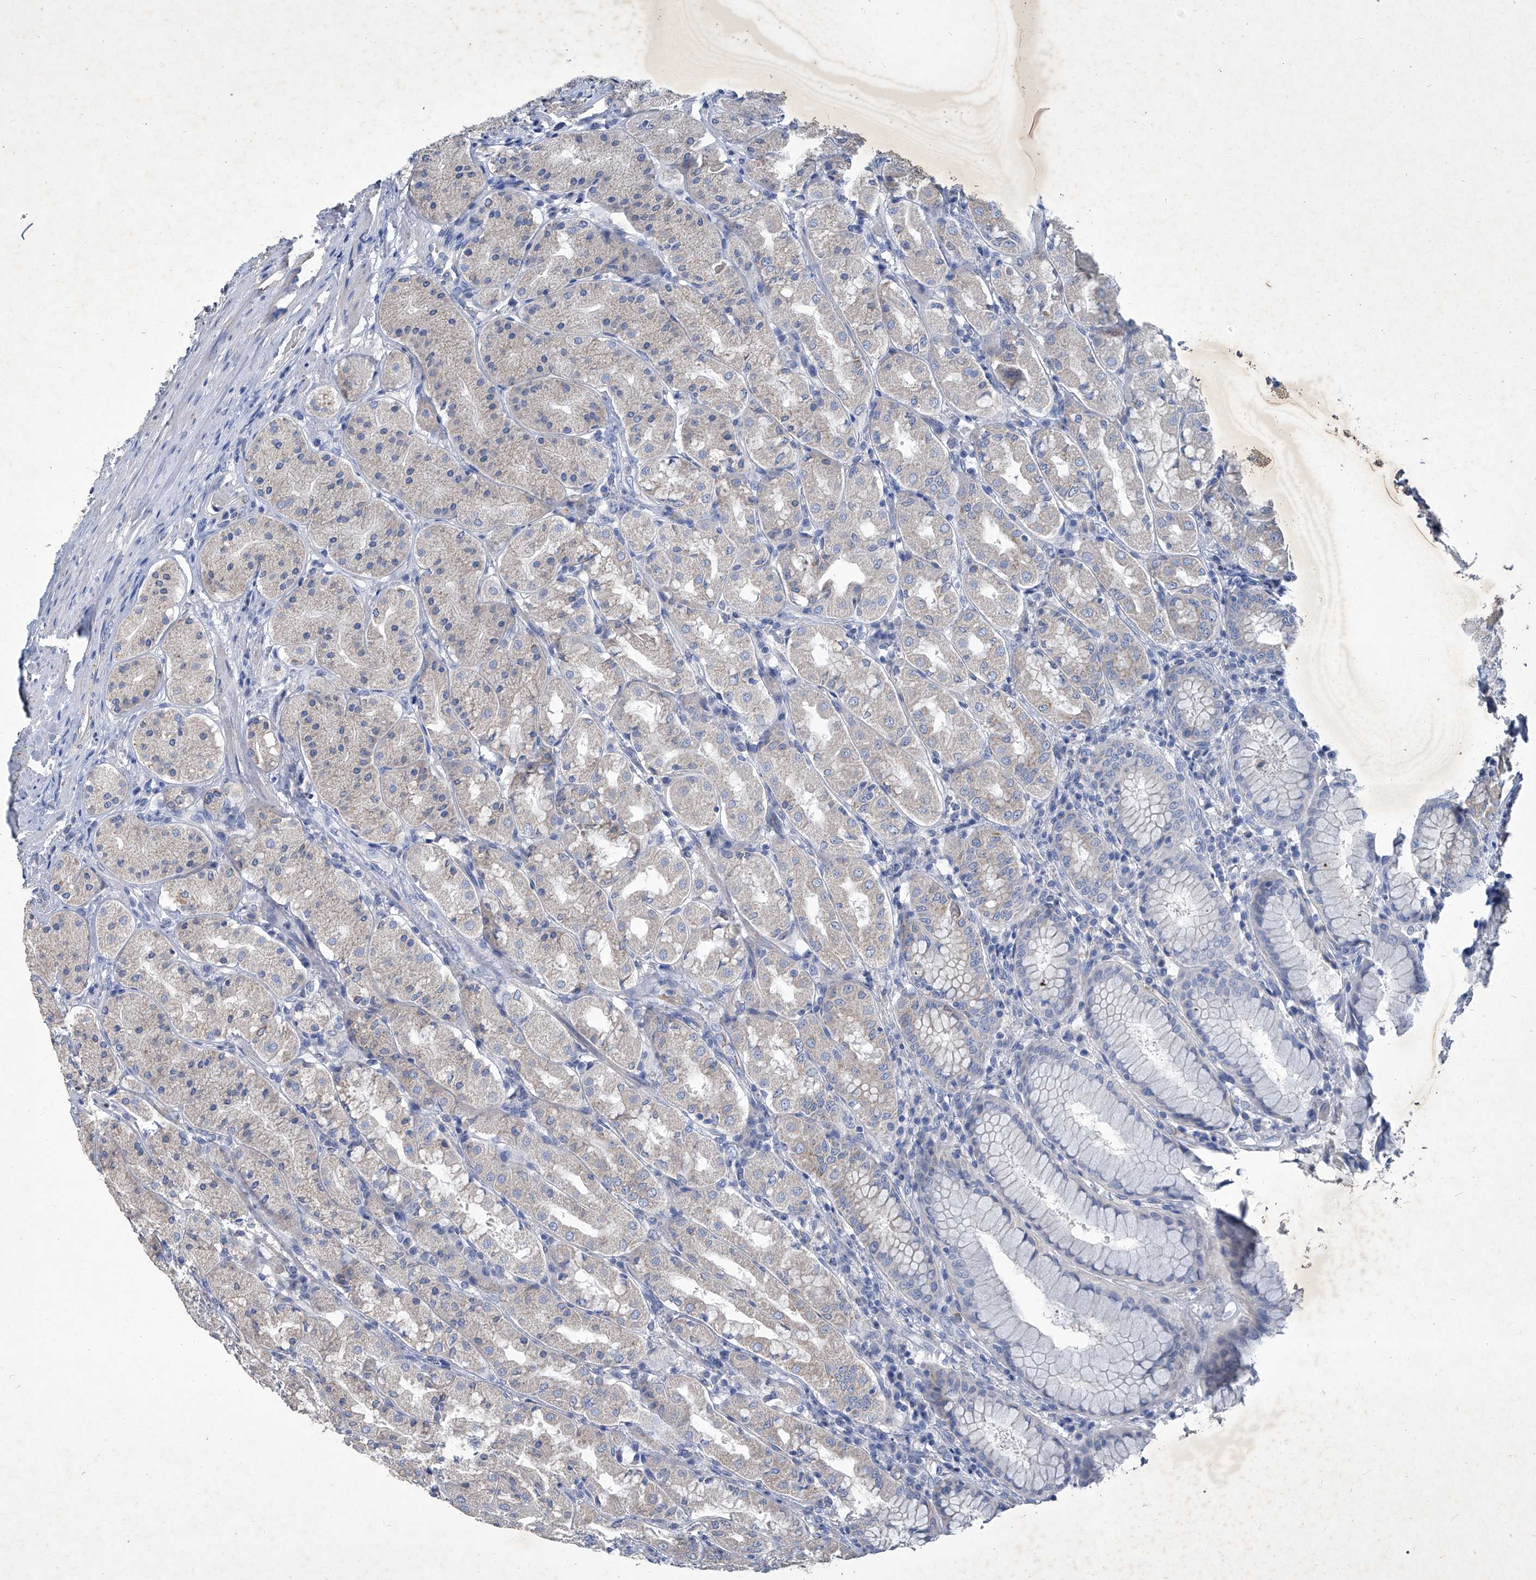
{"staining": {"intensity": "weak", "quantity": ">75%", "location": "cytoplasmic/membranous"}, "tissue": "stomach", "cell_type": "Glandular cells", "image_type": "normal", "snomed": [{"axis": "morphology", "description": "Normal tissue, NOS"}, {"axis": "topography", "description": "Stomach"}, {"axis": "topography", "description": "Stomach, lower"}], "caption": "Weak cytoplasmic/membranous protein staining is identified in about >75% of glandular cells in stomach.", "gene": "MTARC1", "patient": {"sex": "female", "age": 56}}